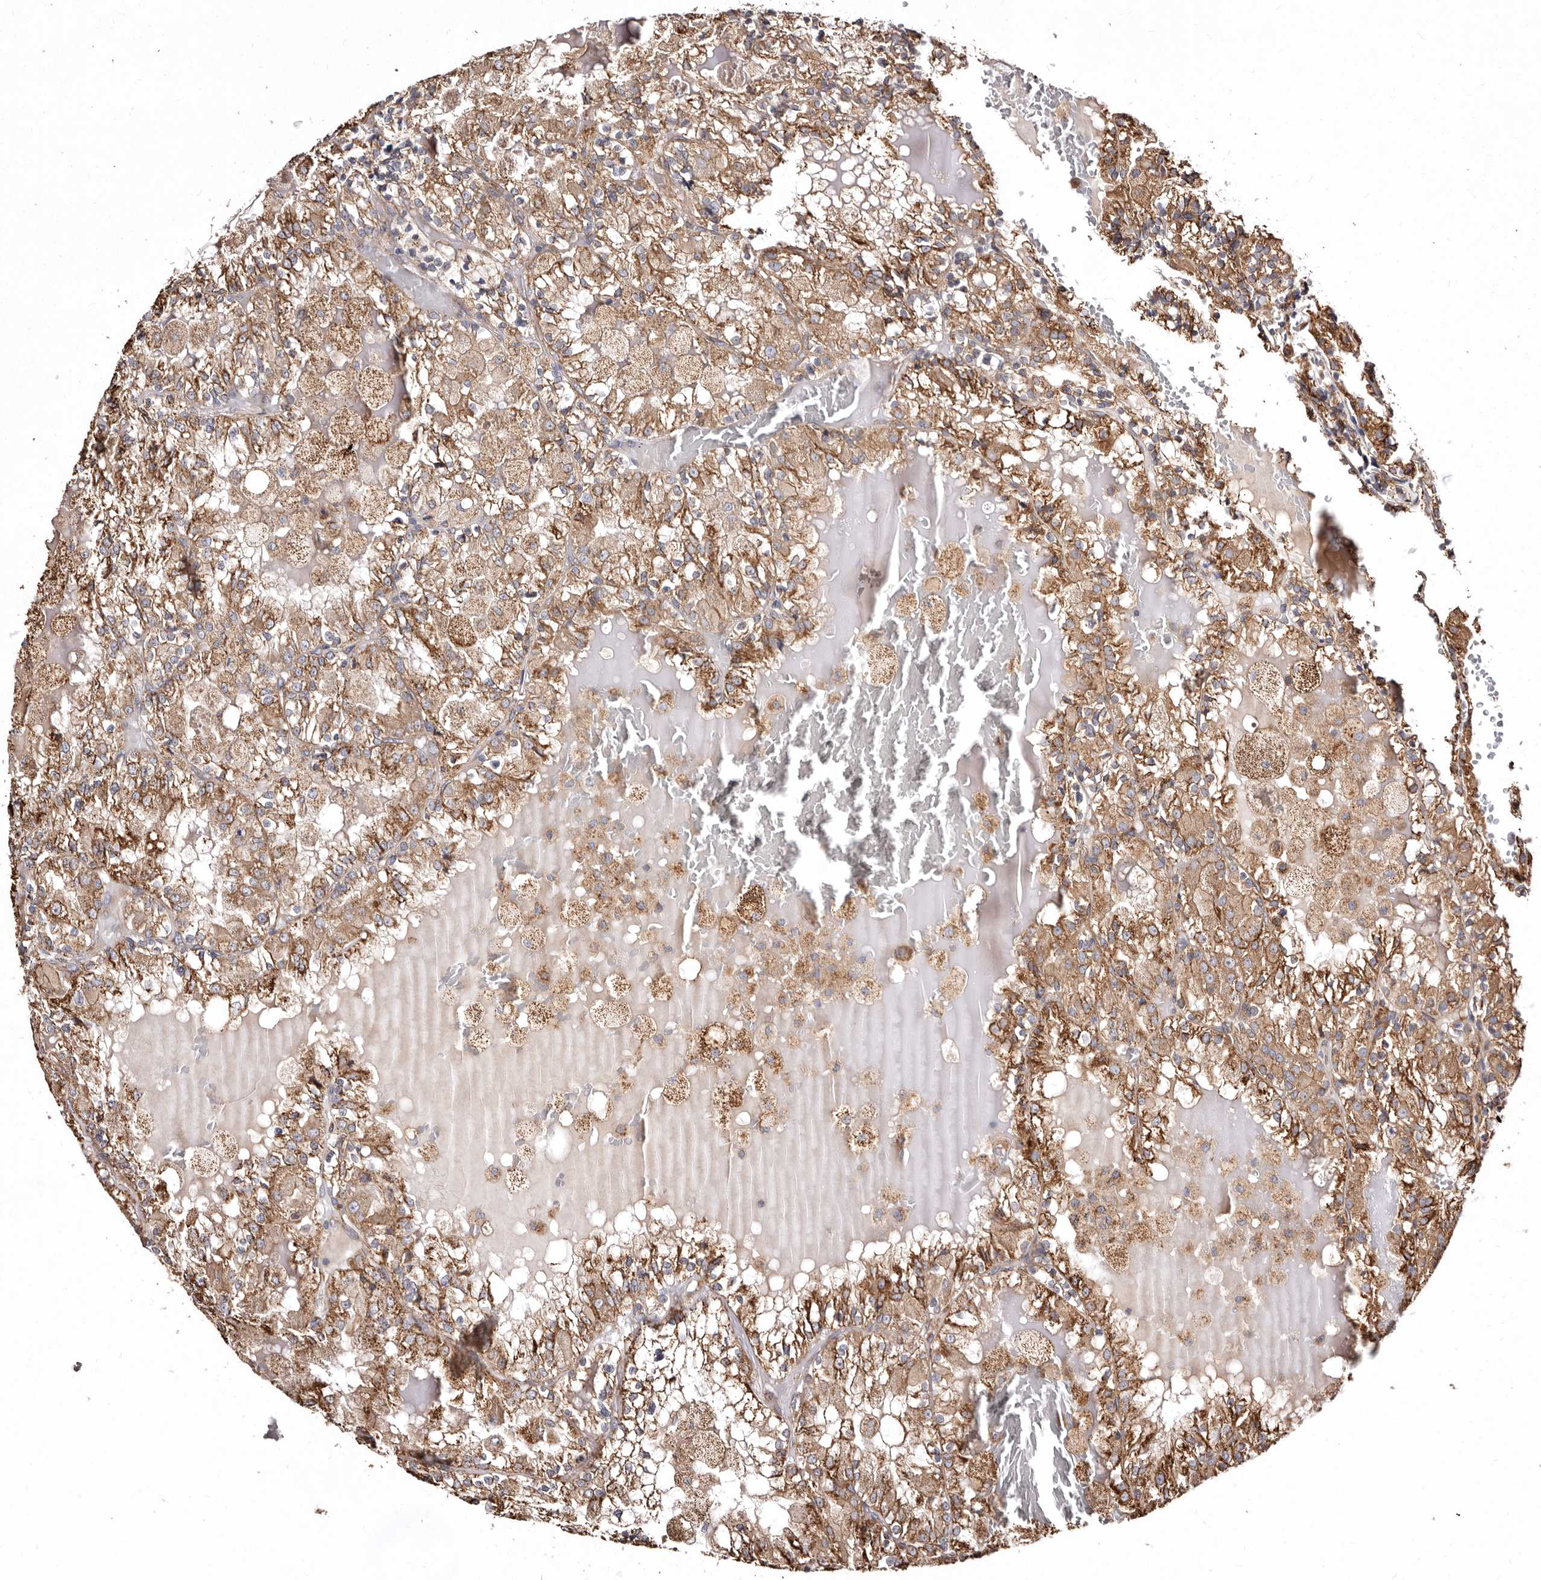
{"staining": {"intensity": "moderate", "quantity": ">75%", "location": "cytoplasmic/membranous"}, "tissue": "renal cancer", "cell_type": "Tumor cells", "image_type": "cancer", "snomed": [{"axis": "morphology", "description": "Adenocarcinoma, NOS"}, {"axis": "topography", "description": "Kidney"}], "caption": "Protein staining of renal cancer tissue shows moderate cytoplasmic/membranous staining in about >75% of tumor cells.", "gene": "LUZP1", "patient": {"sex": "female", "age": 56}}